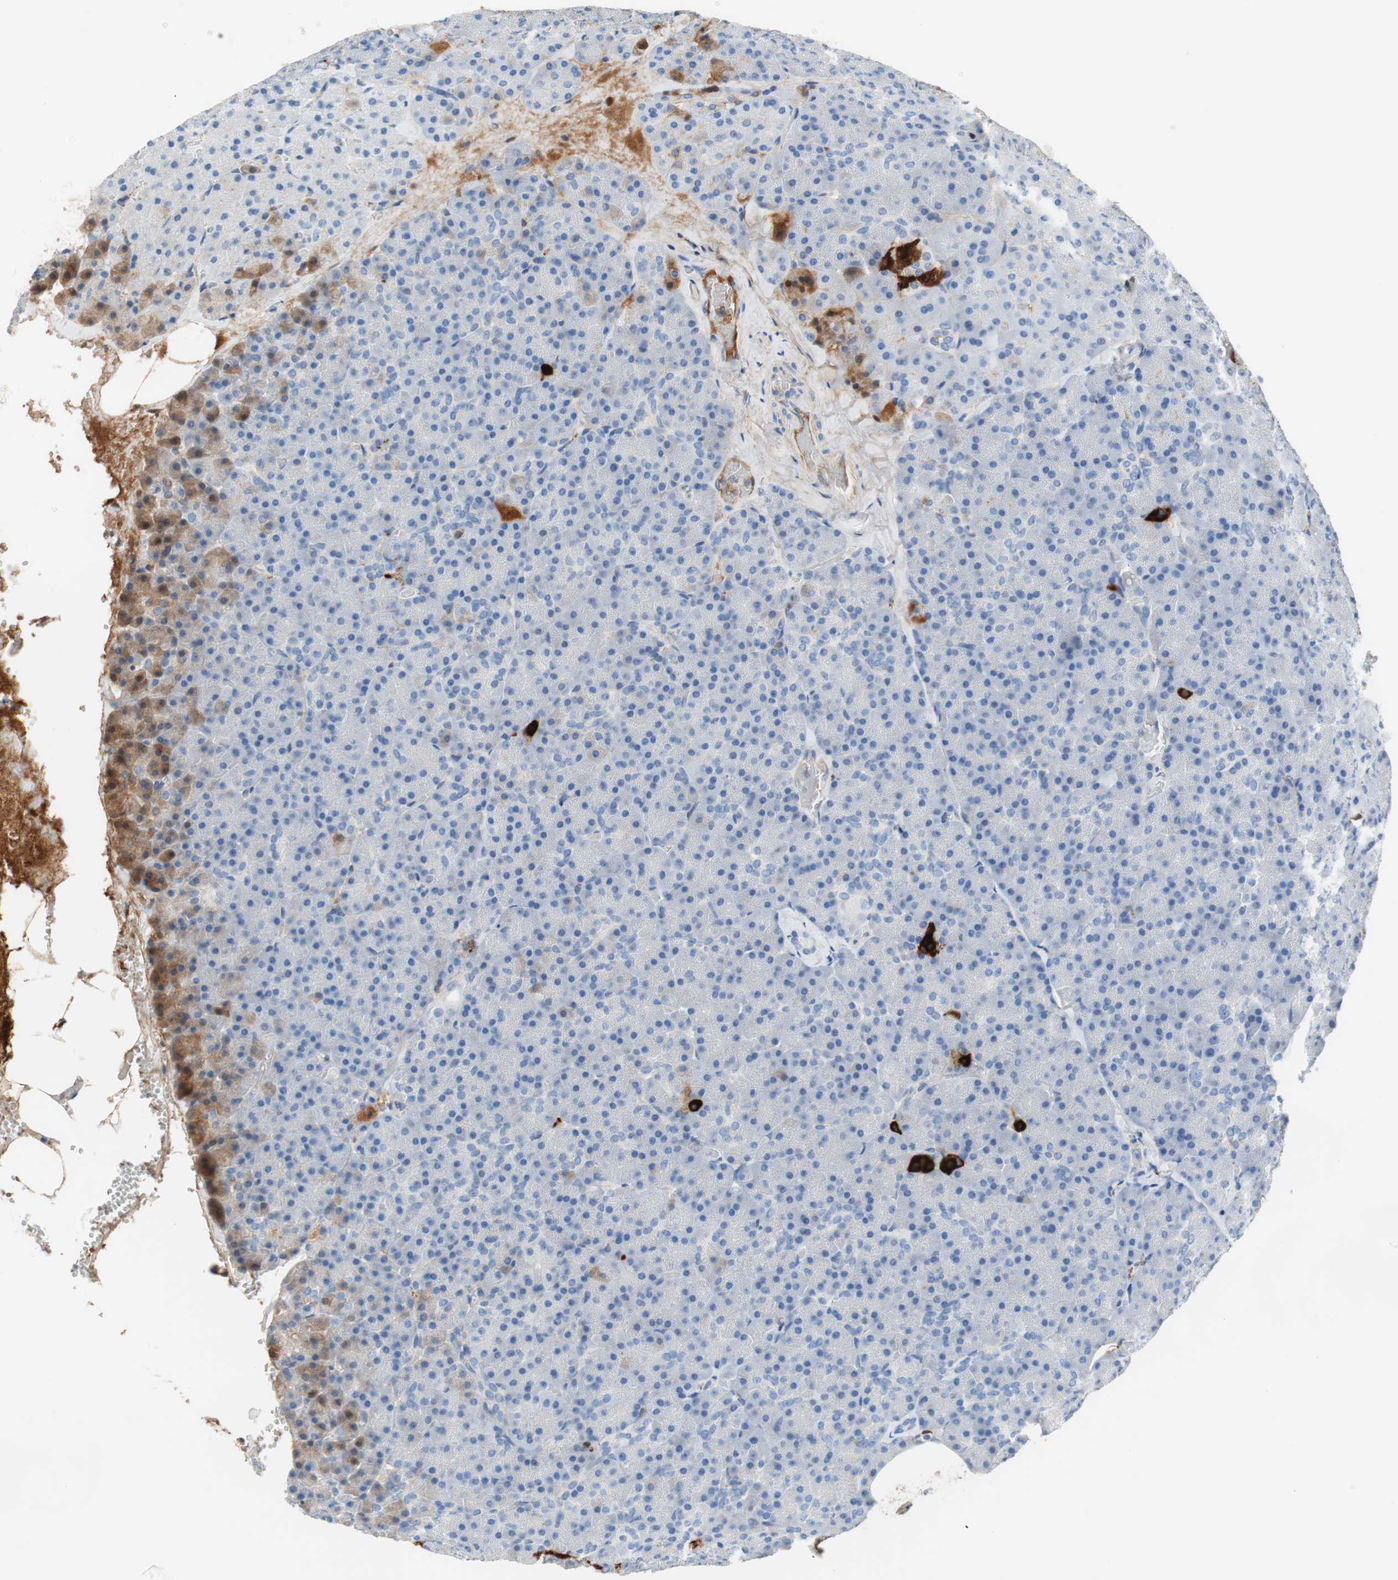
{"staining": {"intensity": "negative", "quantity": "none", "location": "none"}, "tissue": "pancreas", "cell_type": "Exocrine glandular cells", "image_type": "normal", "snomed": [{"axis": "morphology", "description": "Normal tissue, NOS"}, {"axis": "topography", "description": "Pancreas"}], "caption": "Human pancreas stained for a protein using immunohistochemistry (IHC) demonstrates no expression in exocrine glandular cells.", "gene": "RBP4", "patient": {"sex": "female", "age": 35}}